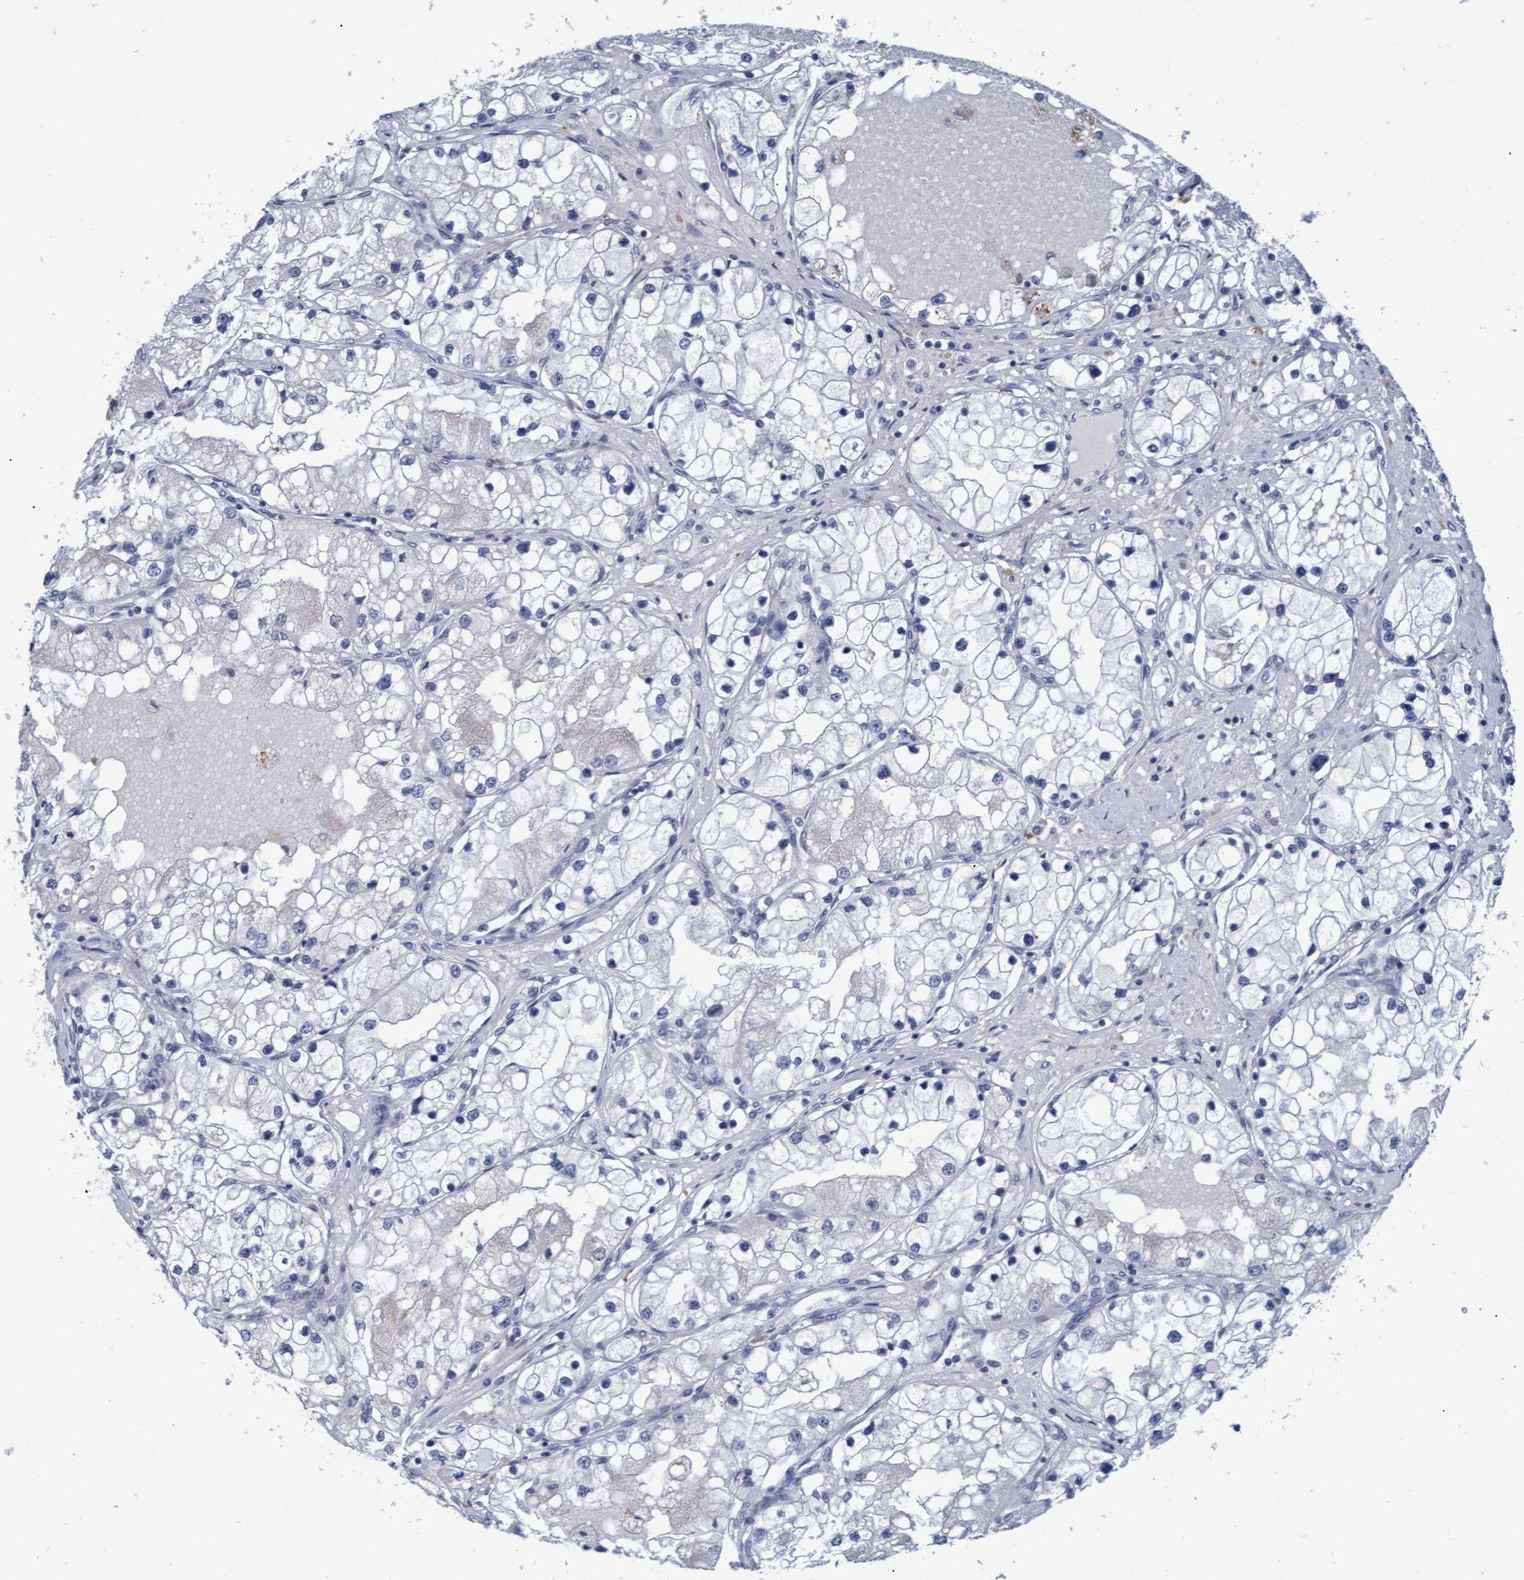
{"staining": {"intensity": "negative", "quantity": "none", "location": "none"}, "tissue": "renal cancer", "cell_type": "Tumor cells", "image_type": "cancer", "snomed": [{"axis": "morphology", "description": "Adenocarcinoma, NOS"}, {"axis": "topography", "description": "Kidney"}], "caption": "Renal adenocarcinoma was stained to show a protein in brown. There is no significant positivity in tumor cells.", "gene": "PROCA1", "patient": {"sex": "male", "age": 68}}